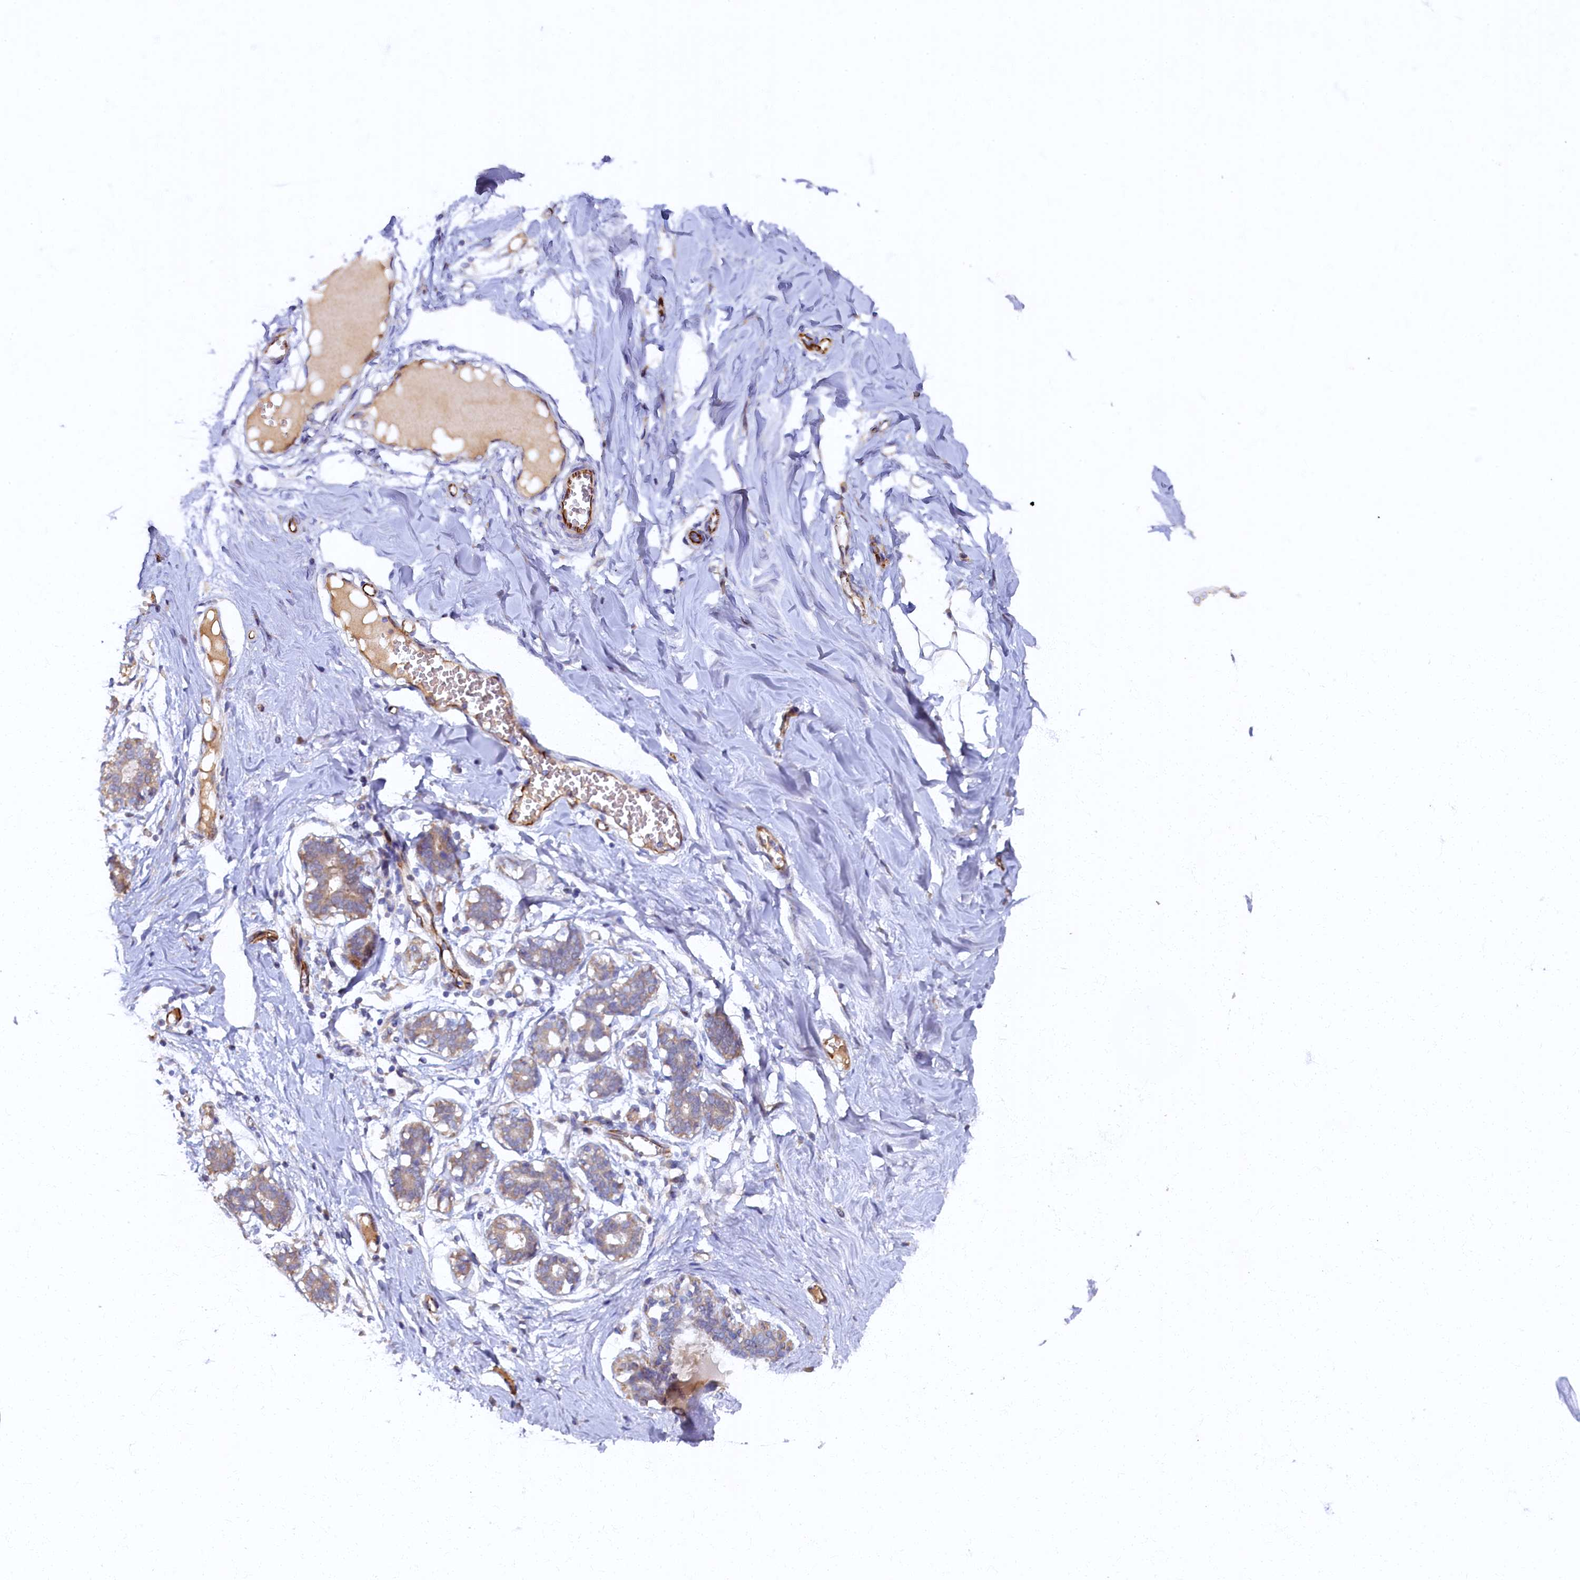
{"staining": {"intensity": "negative", "quantity": "none", "location": "none"}, "tissue": "breast", "cell_type": "Adipocytes", "image_type": "normal", "snomed": [{"axis": "morphology", "description": "Normal tissue, NOS"}, {"axis": "topography", "description": "Breast"}], "caption": "High magnification brightfield microscopy of benign breast stained with DAB (brown) and counterstained with hematoxylin (blue): adipocytes show no significant positivity. (Stains: DAB immunohistochemistry with hematoxylin counter stain, Microscopy: brightfield microscopy at high magnification).", "gene": "ARL11", "patient": {"sex": "female", "age": 27}}